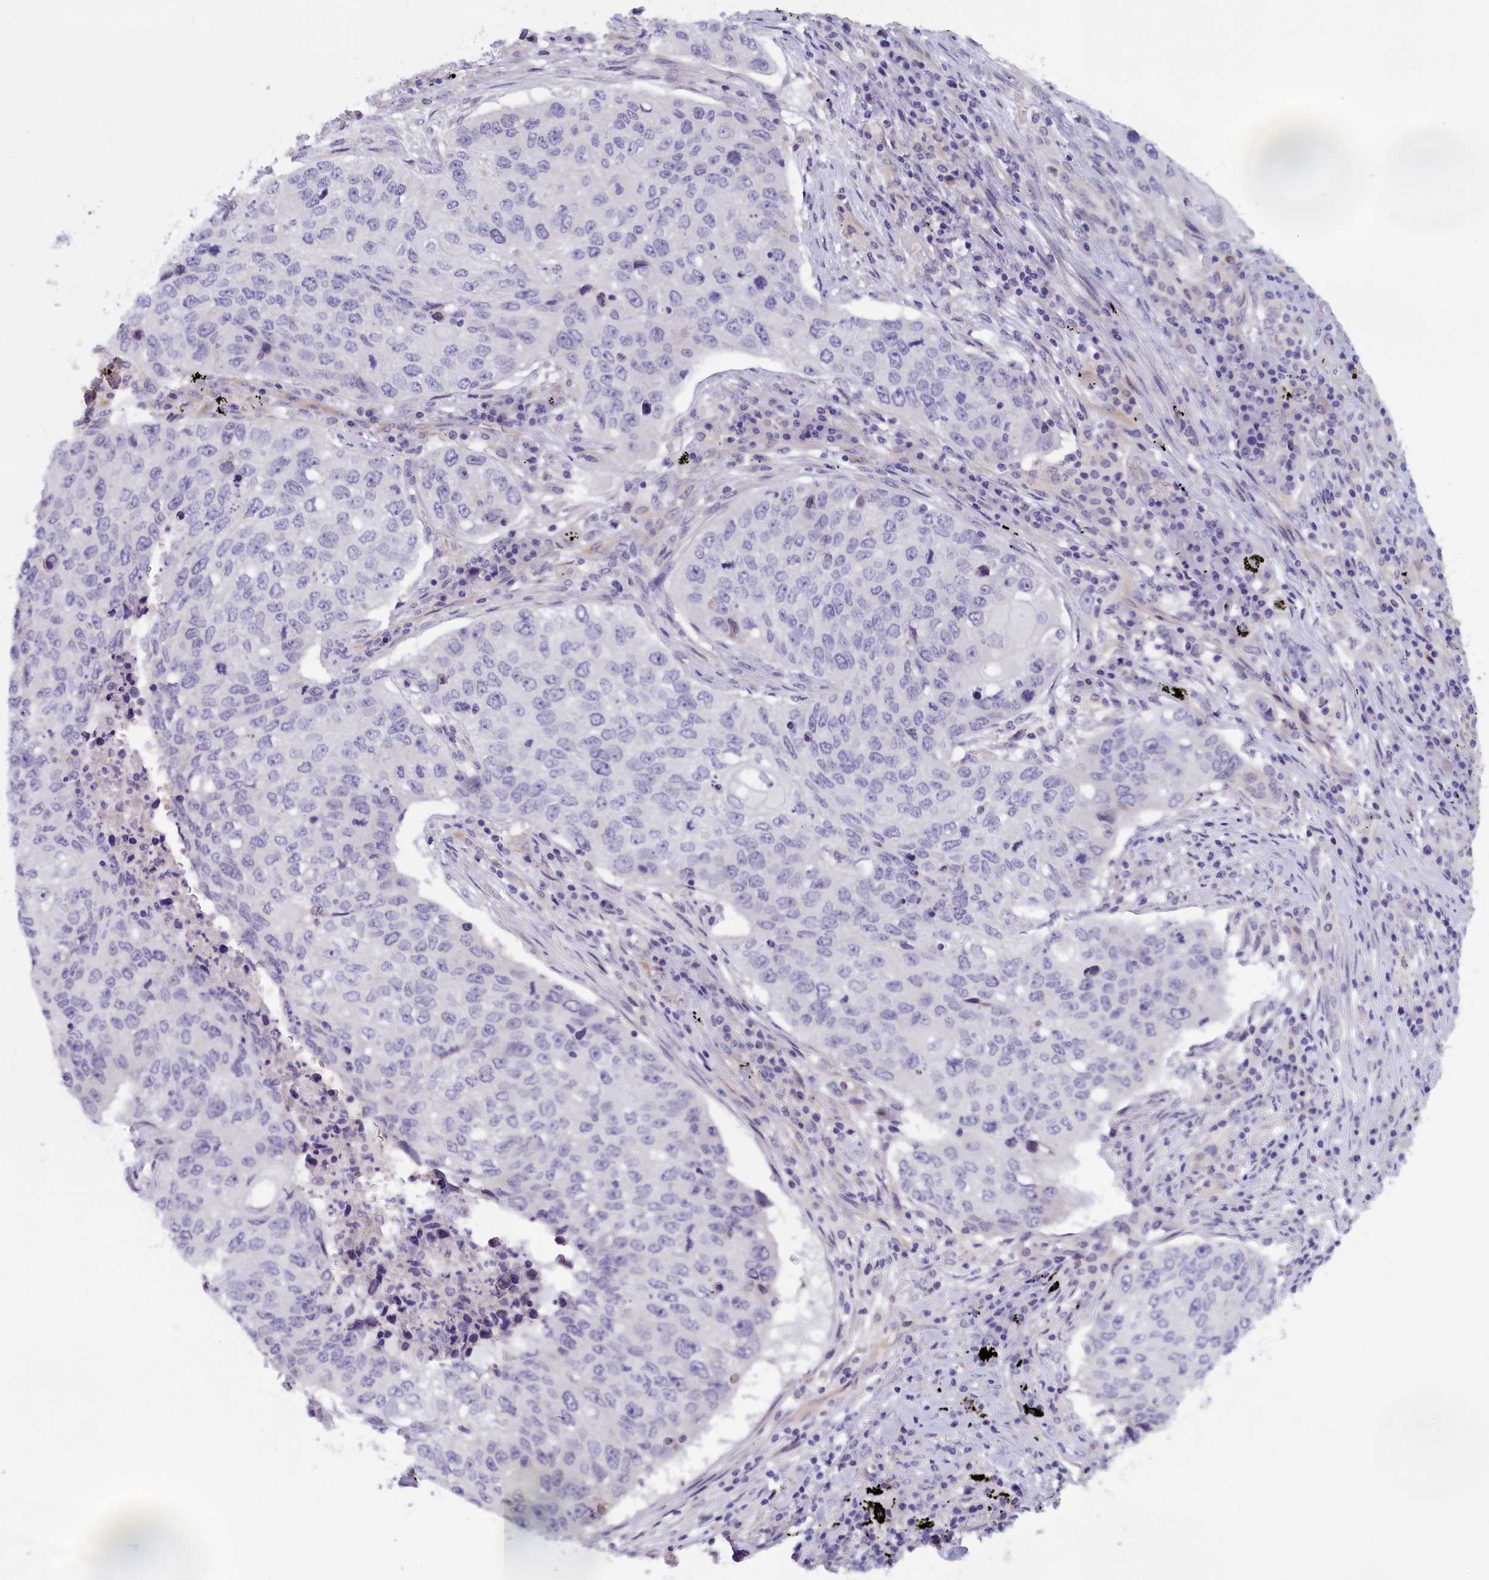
{"staining": {"intensity": "negative", "quantity": "none", "location": "none"}, "tissue": "lung cancer", "cell_type": "Tumor cells", "image_type": "cancer", "snomed": [{"axis": "morphology", "description": "Squamous cell carcinoma, NOS"}, {"axis": "topography", "description": "Lung"}], "caption": "Human lung squamous cell carcinoma stained for a protein using IHC exhibits no expression in tumor cells.", "gene": "IGFALS", "patient": {"sex": "female", "age": 63}}